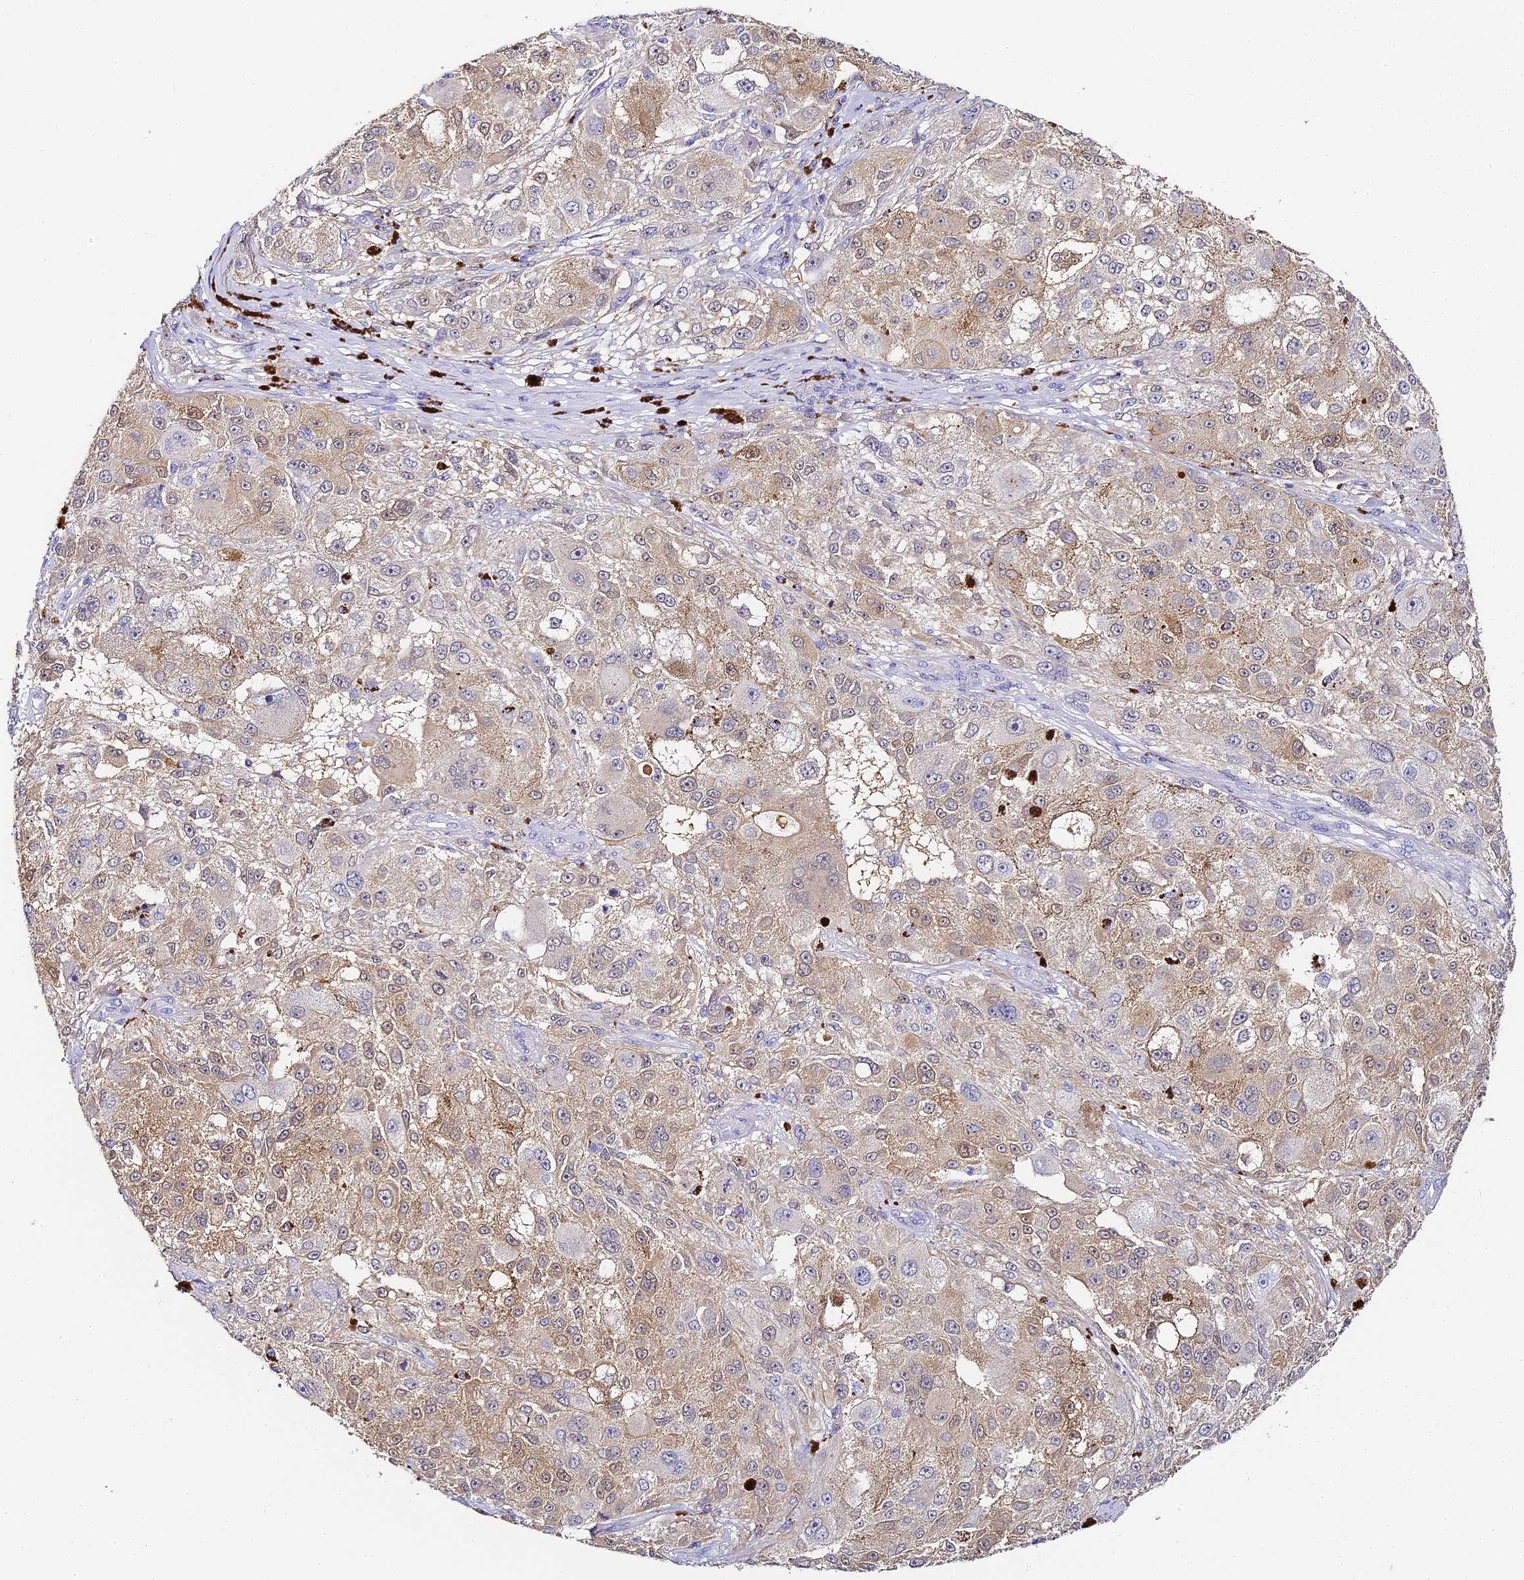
{"staining": {"intensity": "weak", "quantity": ">75%", "location": "cytoplasmic/membranous,nuclear"}, "tissue": "melanoma", "cell_type": "Tumor cells", "image_type": "cancer", "snomed": [{"axis": "morphology", "description": "Necrosis, NOS"}, {"axis": "morphology", "description": "Malignant melanoma, NOS"}, {"axis": "topography", "description": "Skin"}], "caption": "Immunohistochemistry (IHC) micrograph of neoplastic tissue: human malignant melanoma stained using immunohistochemistry (IHC) displays low levels of weak protein expression localized specifically in the cytoplasmic/membranous and nuclear of tumor cells, appearing as a cytoplasmic/membranous and nuclear brown color.", "gene": "ABHD14A-ACY1", "patient": {"sex": "female", "age": 87}}